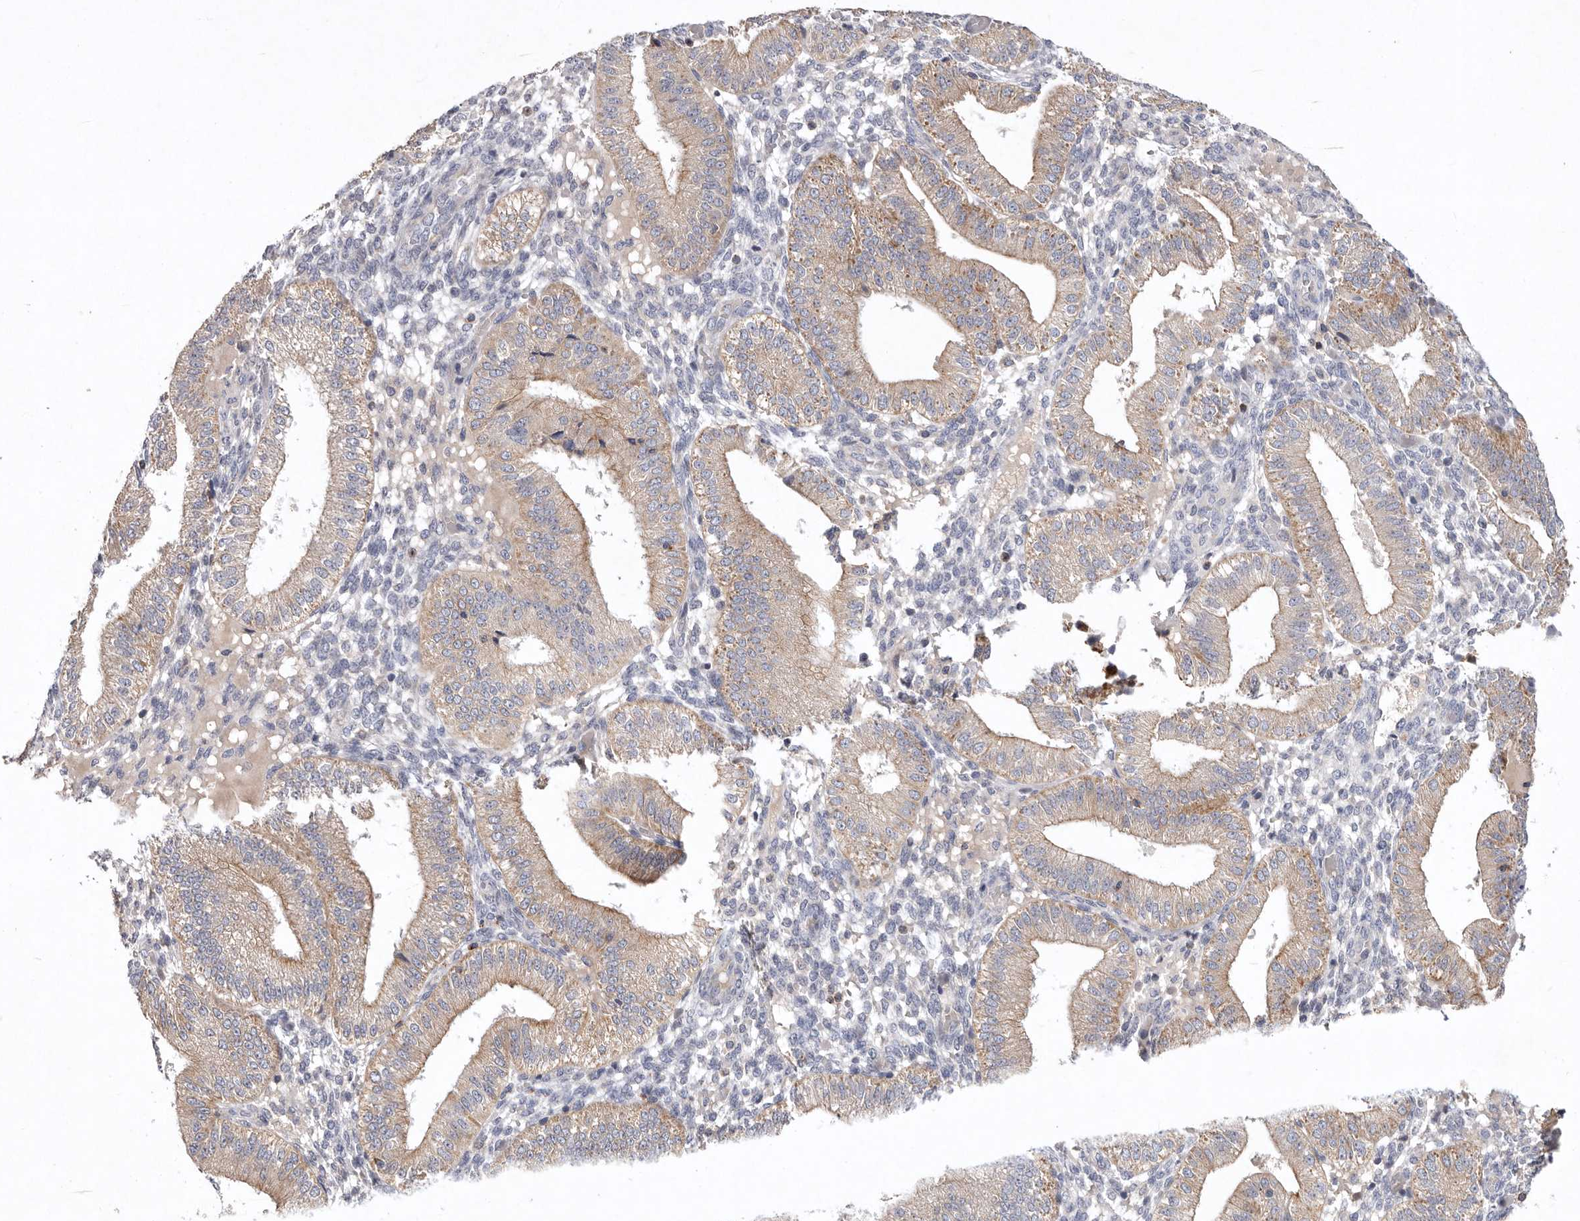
{"staining": {"intensity": "negative", "quantity": "none", "location": "none"}, "tissue": "endometrium", "cell_type": "Cells in endometrial stroma", "image_type": "normal", "snomed": [{"axis": "morphology", "description": "Normal tissue, NOS"}, {"axis": "topography", "description": "Endometrium"}], "caption": "This photomicrograph is of unremarkable endometrium stained with immunohistochemistry to label a protein in brown with the nuclei are counter-stained blue. There is no staining in cells in endometrial stroma.", "gene": "TNFSF14", "patient": {"sex": "female", "age": 39}}